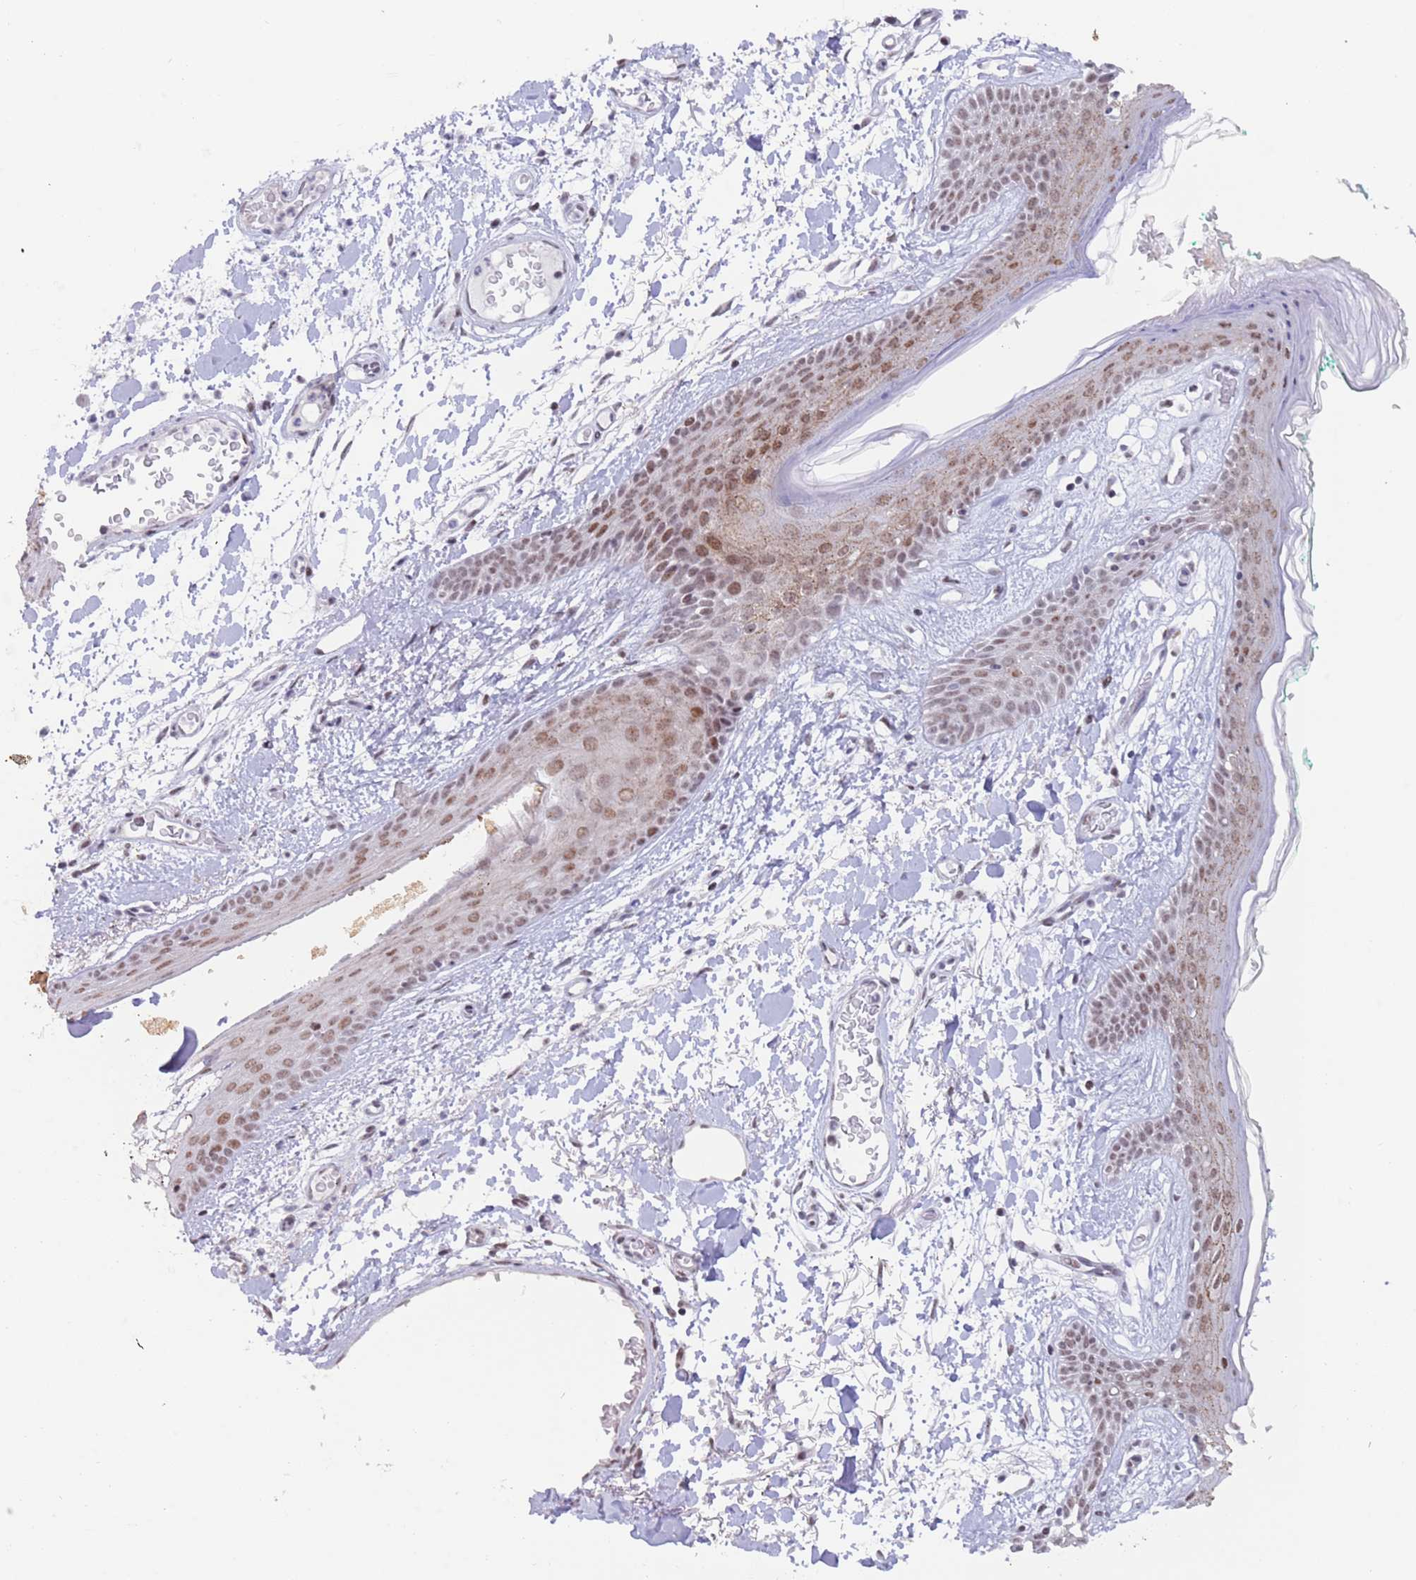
{"staining": {"intensity": "moderate", "quantity": ">75%", "location": "nuclear"}, "tissue": "skin", "cell_type": "Fibroblasts", "image_type": "normal", "snomed": [{"axis": "morphology", "description": "Normal tissue, NOS"}, {"axis": "topography", "description": "Skin"}], "caption": "Immunohistochemistry (IHC) (DAB) staining of benign skin shows moderate nuclear protein expression in approximately >75% of fibroblasts.", "gene": "ZNF382", "patient": {"sex": "male", "age": 79}}